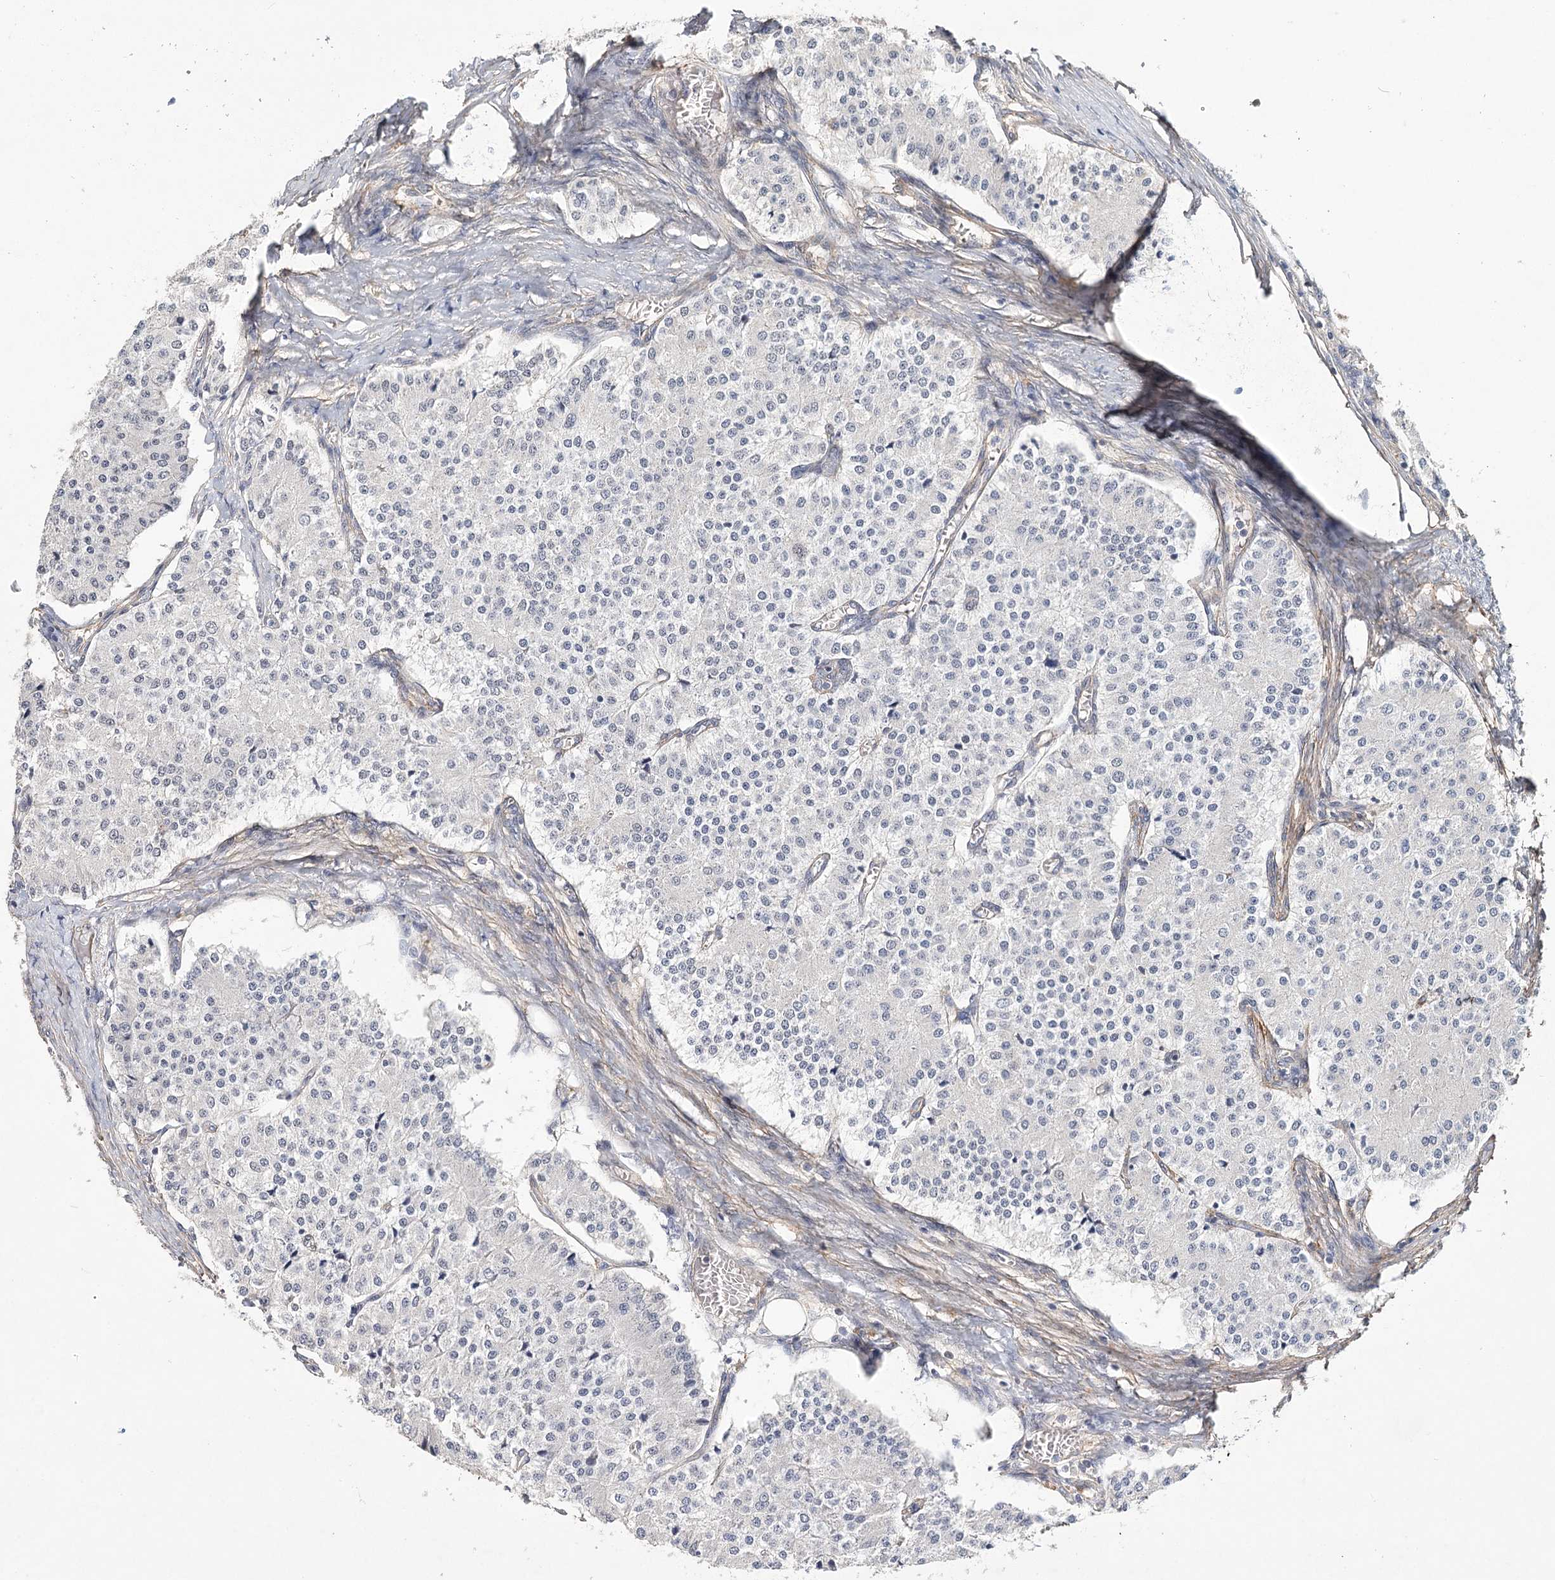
{"staining": {"intensity": "negative", "quantity": "none", "location": "none"}, "tissue": "carcinoid", "cell_type": "Tumor cells", "image_type": "cancer", "snomed": [{"axis": "morphology", "description": "Carcinoid, malignant, NOS"}, {"axis": "topography", "description": "Colon"}], "caption": "Tumor cells show no significant protein positivity in malignant carcinoid.", "gene": "TMEM218", "patient": {"sex": "female", "age": 52}}